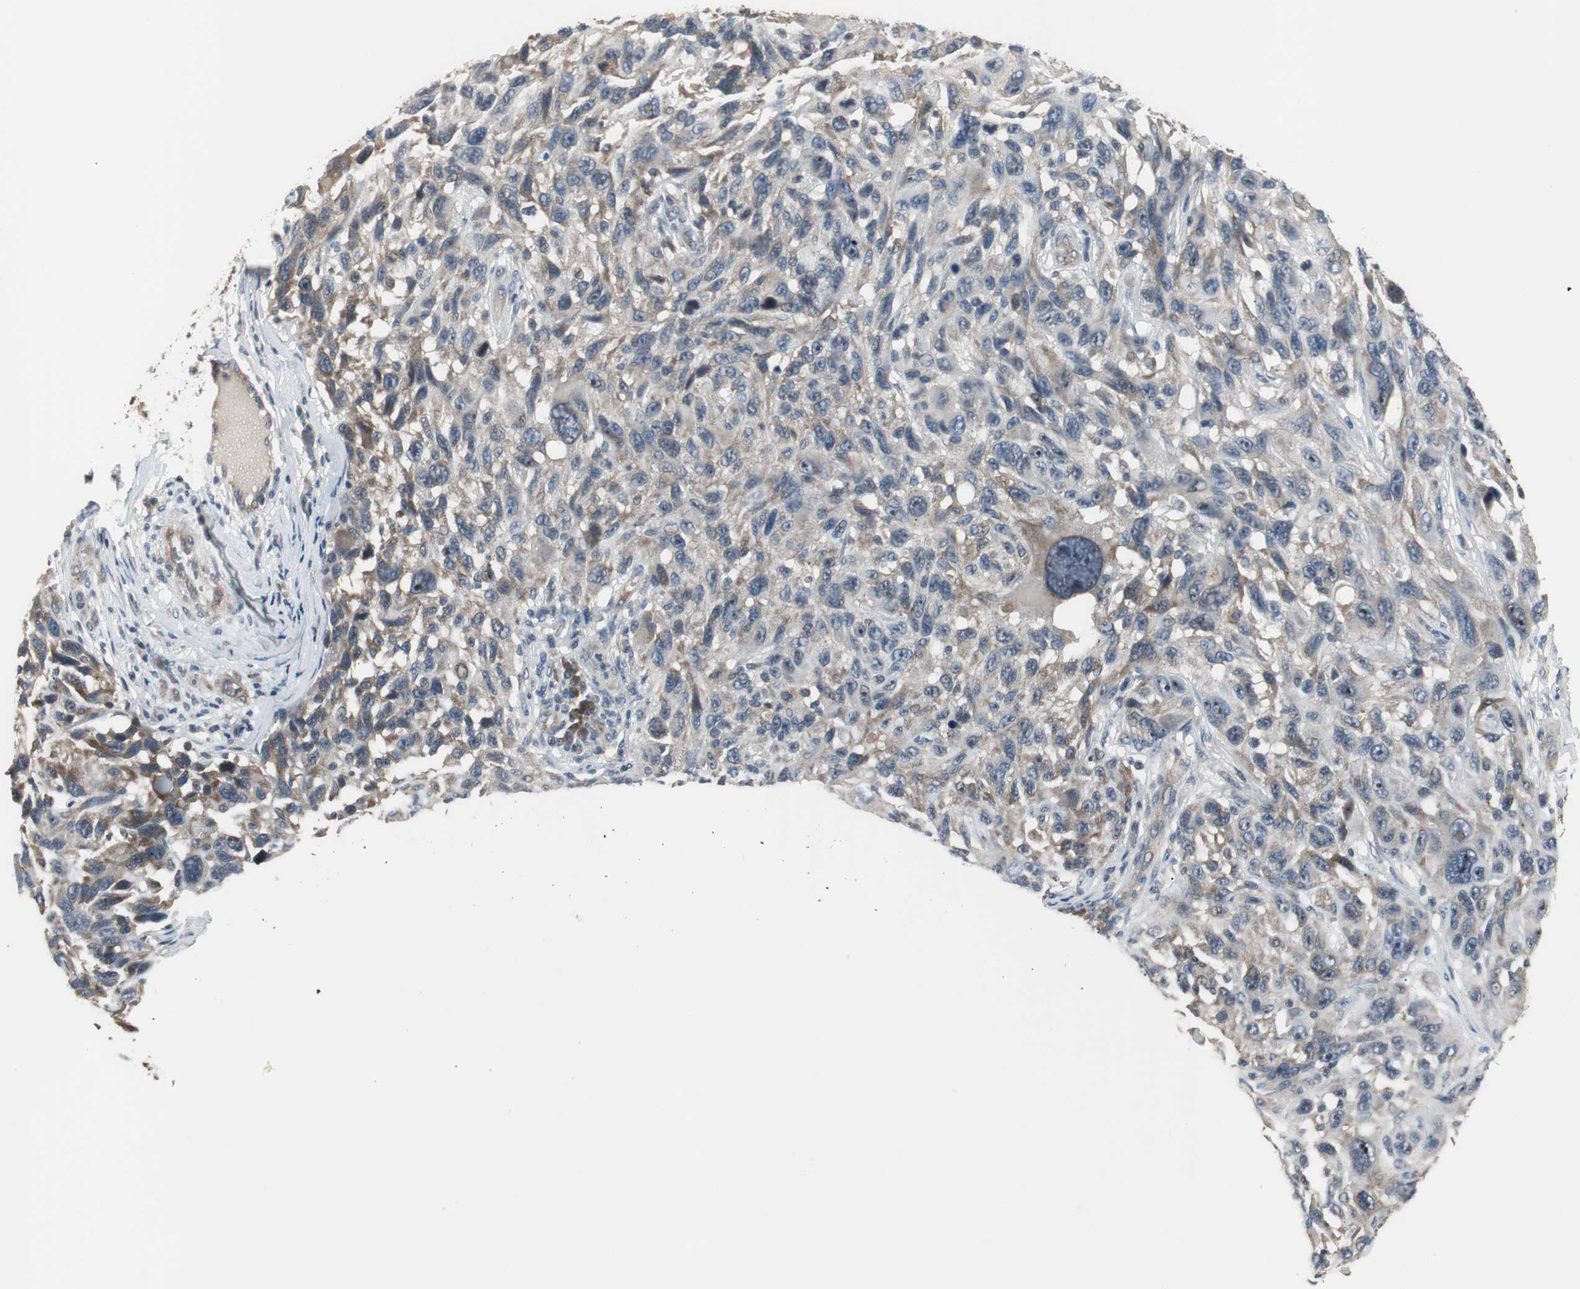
{"staining": {"intensity": "weak", "quantity": ">75%", "location": "cytoplasmic/membranous"}, "tissue": "melanoma", "cell_type": "Tumor cells", "image_type": "cancer", "snomed": [{"axis": "morphology", "description": "Malignant melanoma, NOS"}, {"axis": "topography", "description": "Skin"}], "caption": "This is a histology image of IHC staining of melanoma, which shows weak positivity in the cytoplasmic/membranous of tumor cells.", "gene": "ZMPSTE24", "patient": {"sex": "male", "age": 53}}